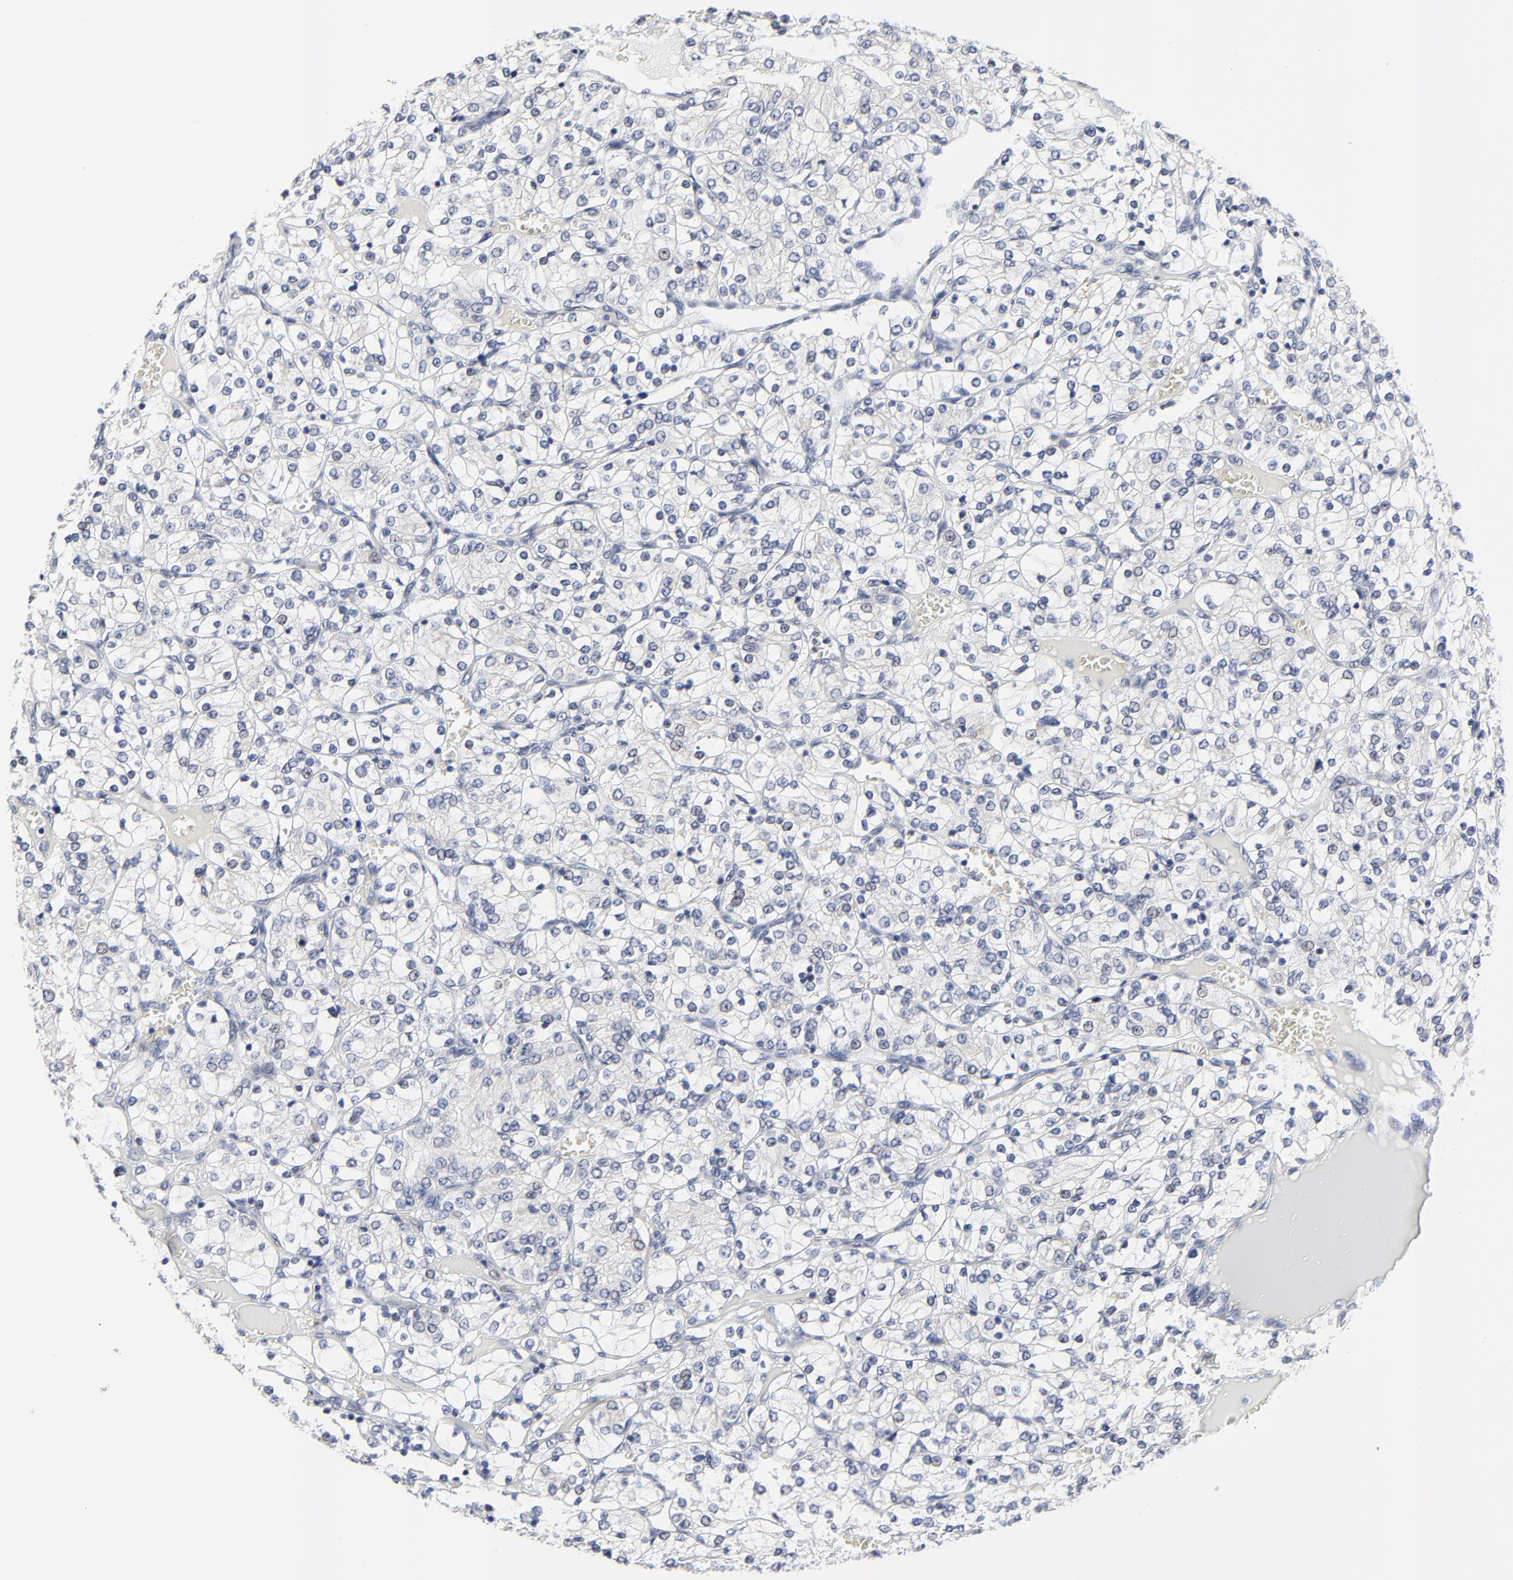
{"staining": {"intensity": "negative", "quantity": "none", "location": "none"}, "tissue": "renal cancer", "cell_type": "Tumor cells", "image_type": "cancer", "snomed": [{"axis": "morphology", "description": "Adenocarcinoma, NOS"}, {"axis": "topography", "description": "Kidney"}], "caption": "This histopathology image is of adenocarcinoma (renal) stained with immunohistochemistry (IHC) to label a protein in brown with the nuclei are counter-stained blue. There is no expression in tumor cells. The staining was performed using DAB to visualize the protein expression in brown, while the nuclei were stained in blue with hematoxylin (Magnification: 20x).", "gene": "NLGN3", "patient": {"sex": "female", "age": 62}}